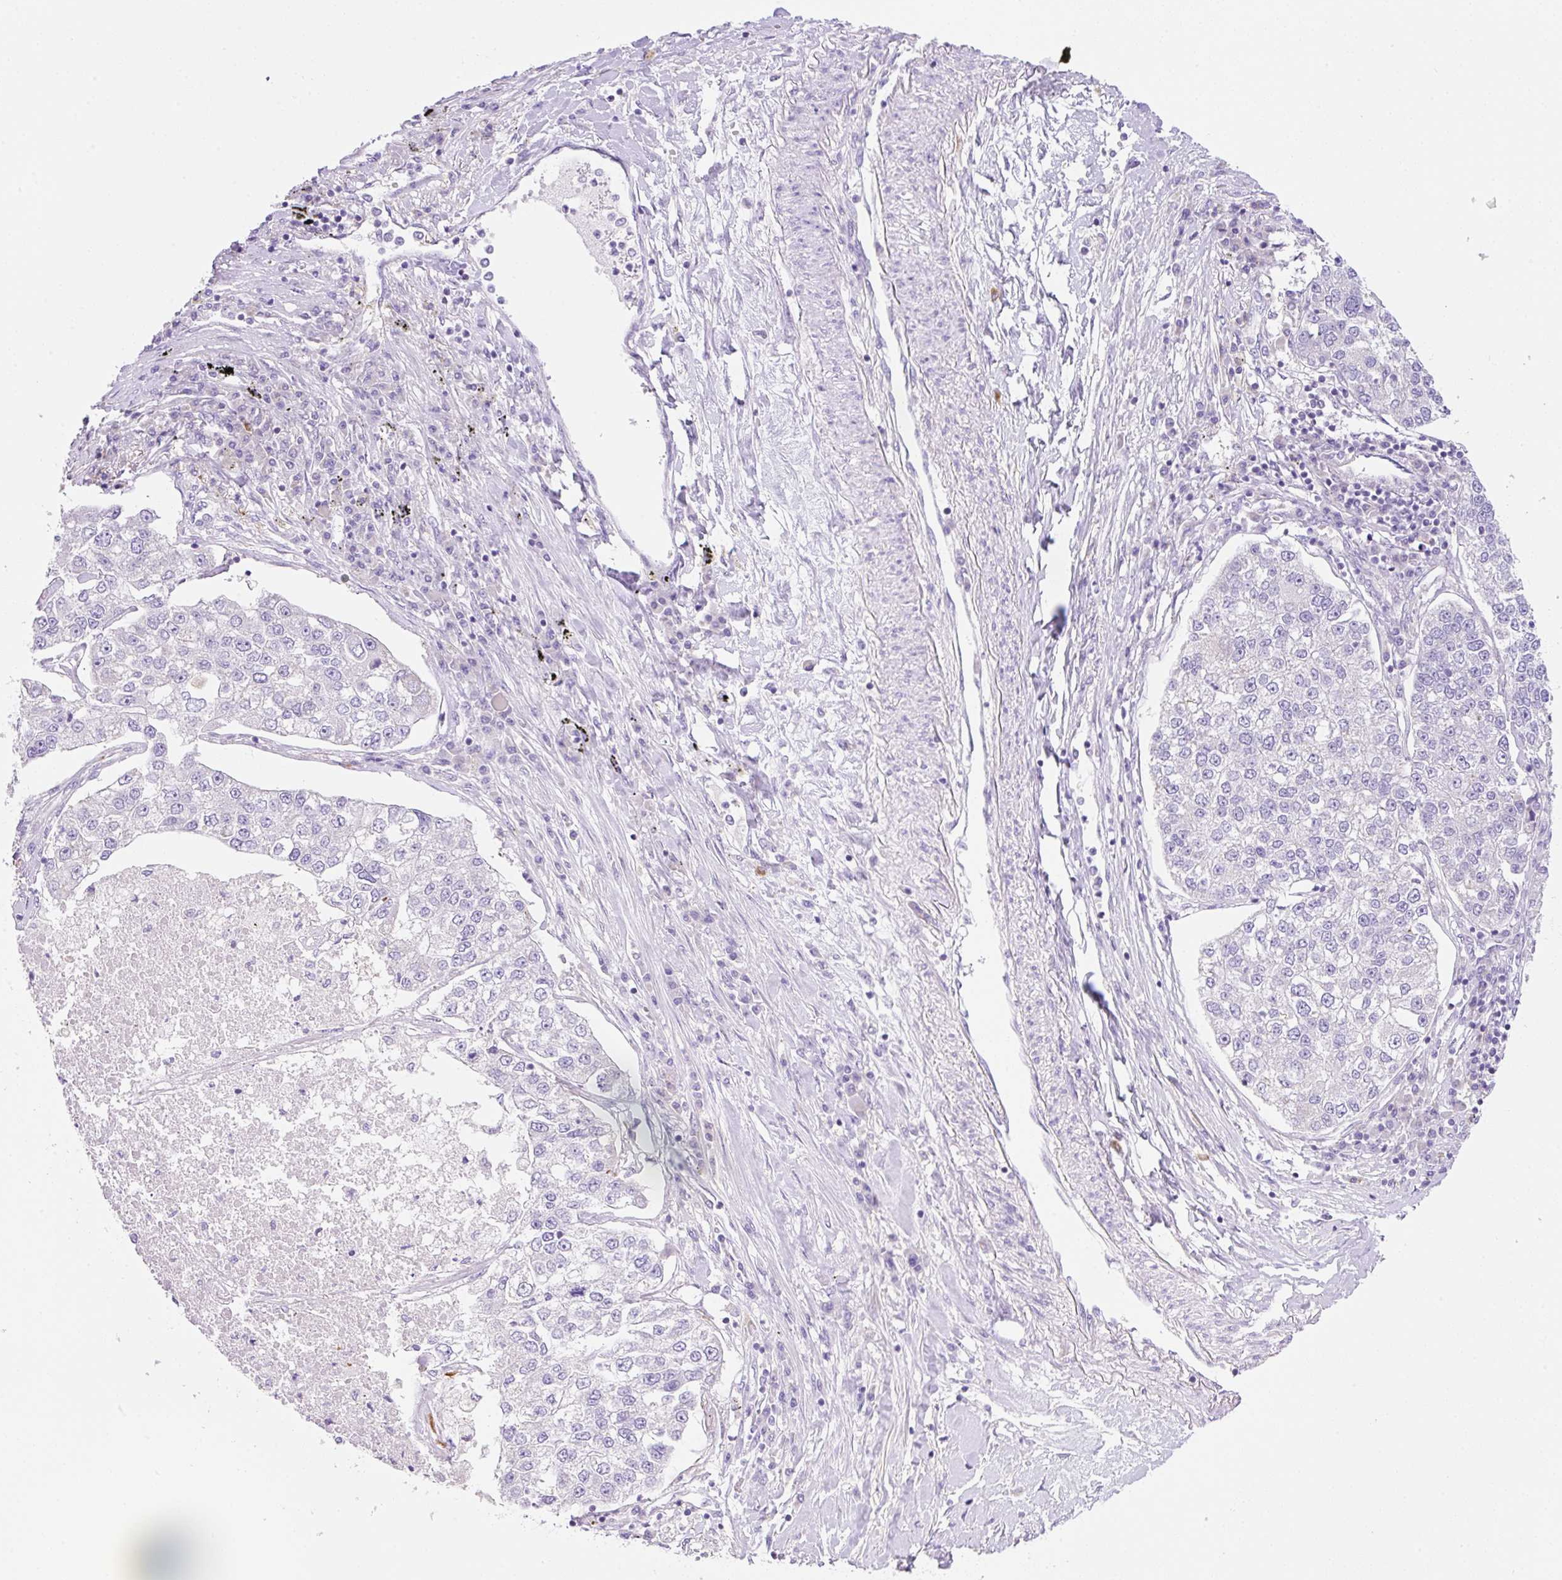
{"staining": {"intensity": "negative", "quantity": "none", "location": "none"}, "tissue": "lung cancer", "cell_type": "Tumor cells", "image_type": "cancer", "snomed": [{"axis": "morphology", "description": "Adenocarcinoma, NOS"}, {"axis": "topography", "description": "Lung"}], "caption": "IHC histopathology image of human lung cancer stained for a protein (brown), which displays no staining in tumor cells.", "gene": "NDST3", "patient": {"sex": "male", "age": 49}}